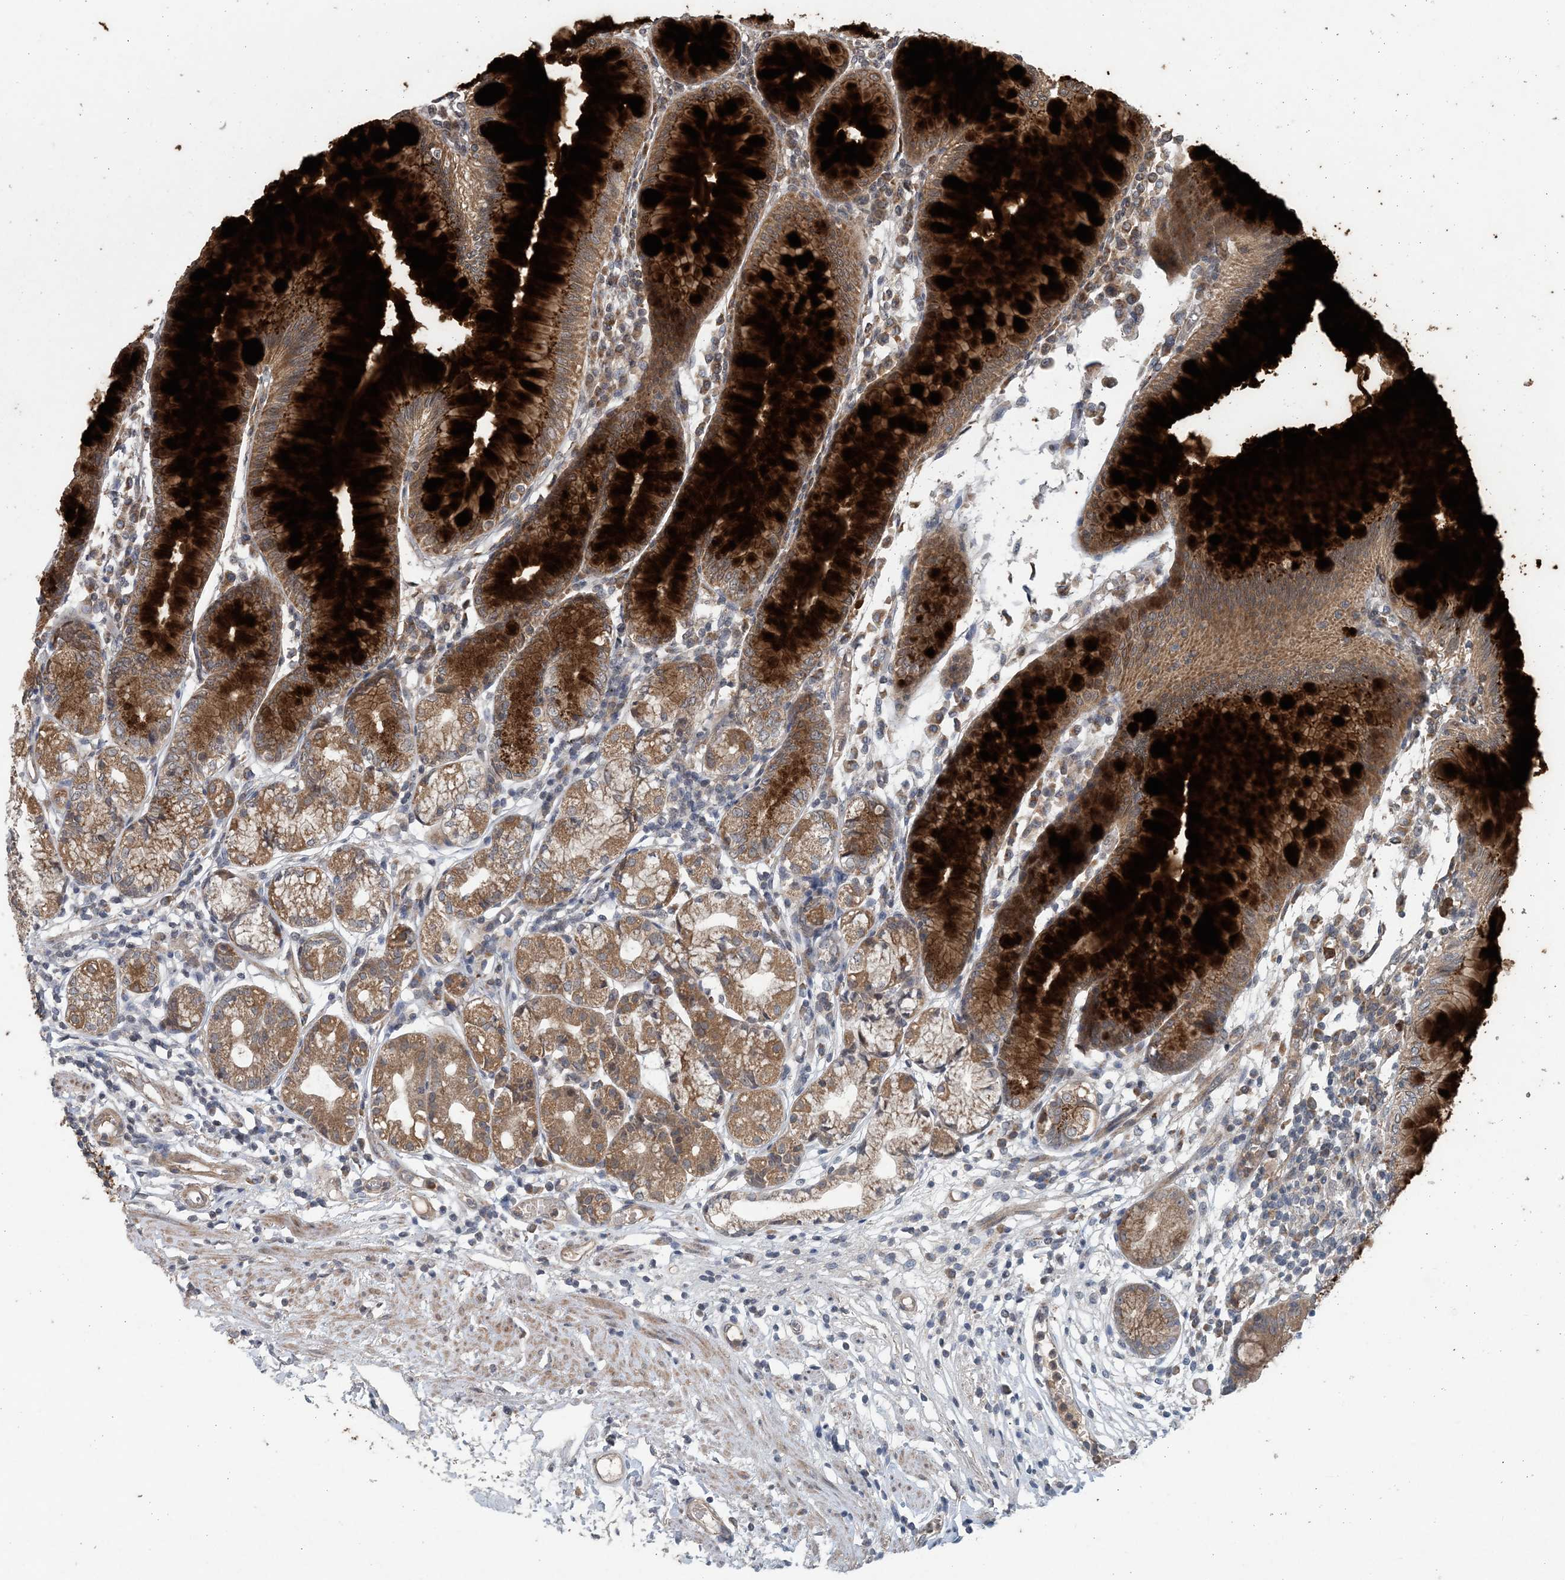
{"staining": {"intensity": "strong", "quantity": ">75%", "location": "cytoplasmic/membranous"}, "tissue": "stomach", "cell_type": "Glandular cells", "image_type": "normal", "snomed": [{"axis": "morphology", "description": "Normal tissue, NOS"}, {"axis": "topography", "description": "Stomach"}], "caption": "Human stomach stained with a brown dye shows strong cytoplasmic/membranous positive positivity in approximately >75% of glandular cells.", "gene": "MYO9B", "patient": {"sex": "female", "age": 57}}